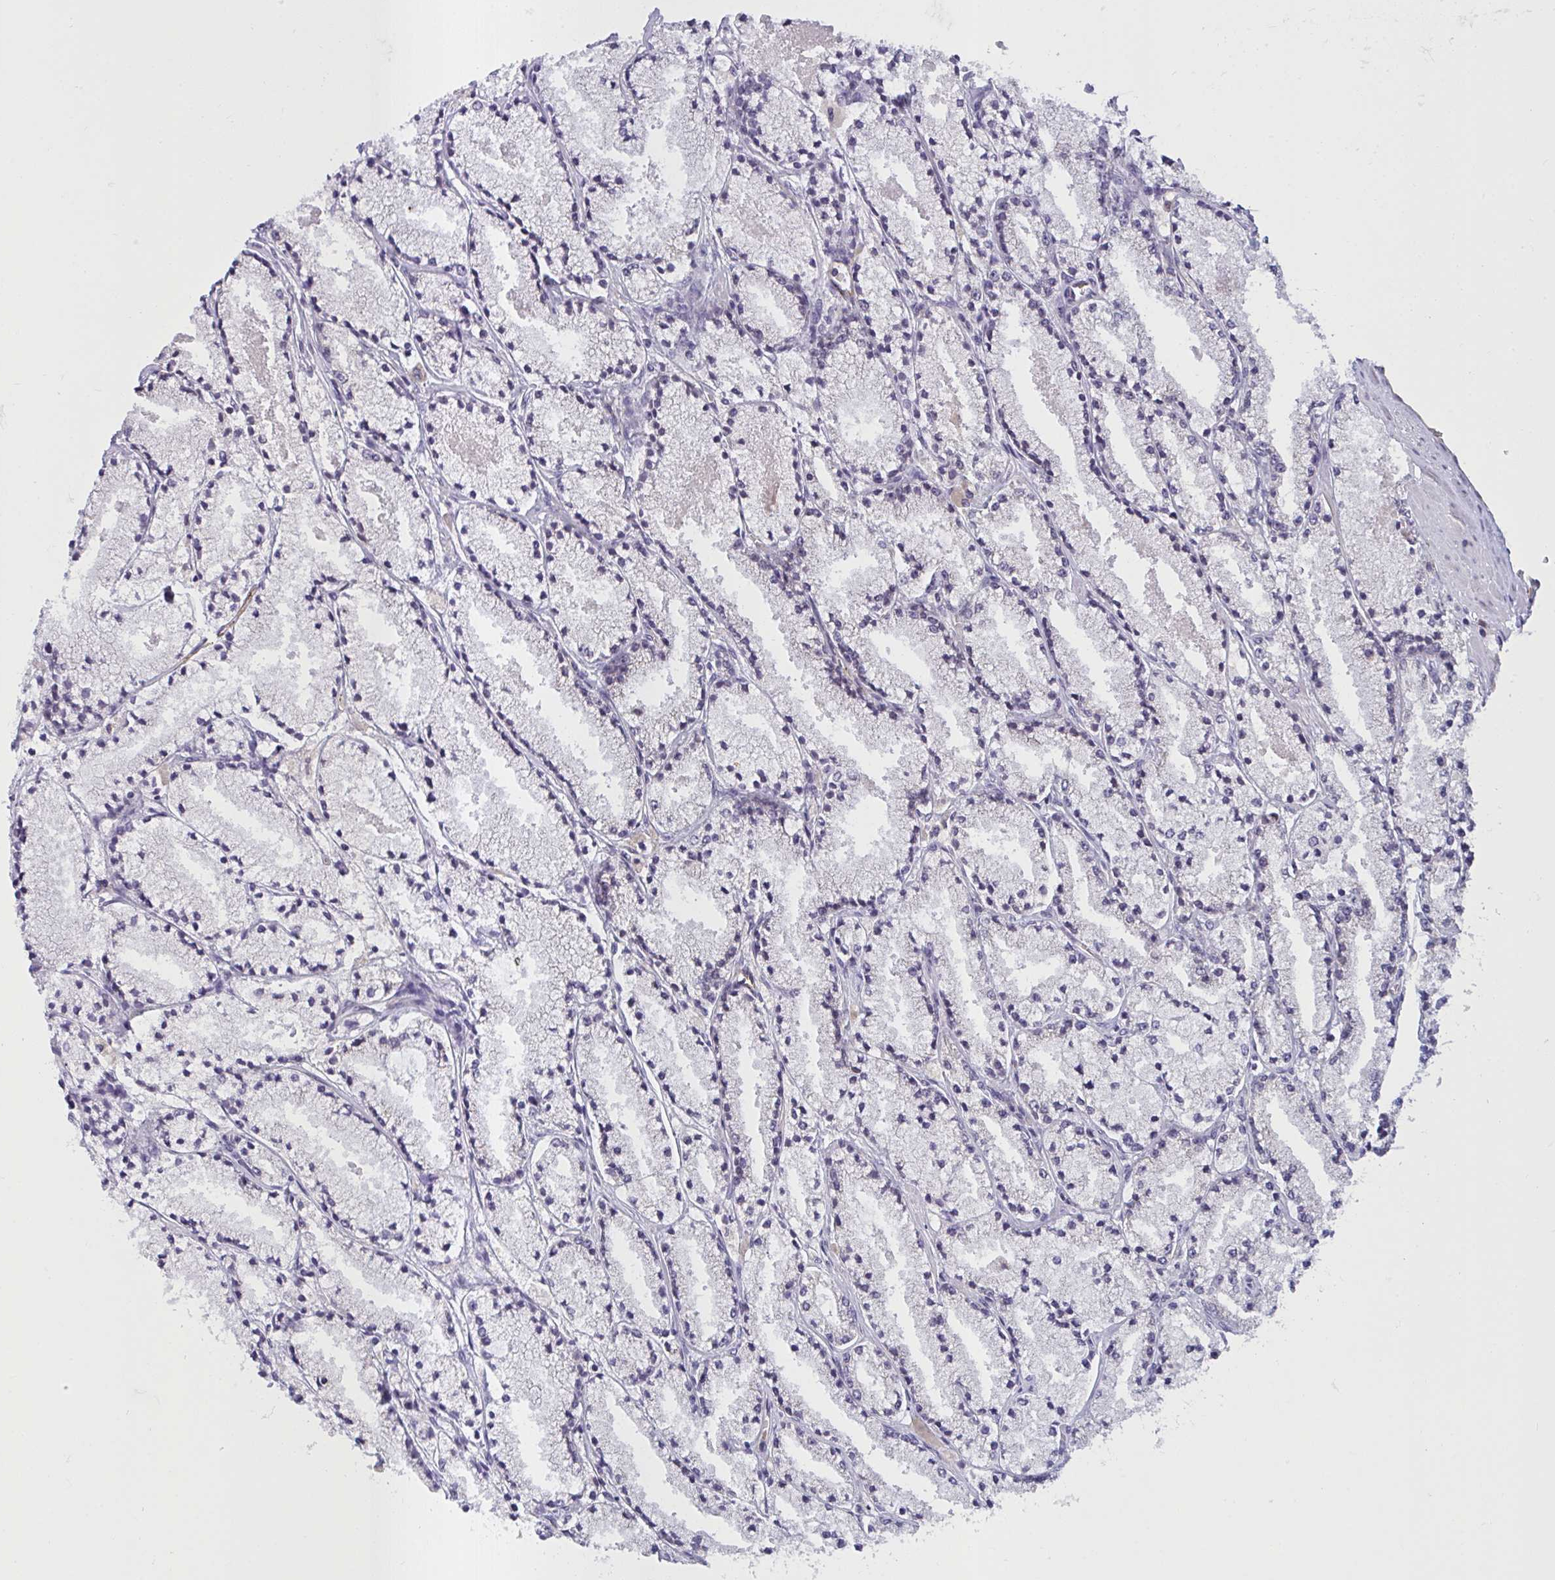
{"staining": {"intensity": "negative", "quantity": "none", "location": "none"}, "tissue": "prostate cancer", "cell_type": "Tumor cells", "image_type": "cancer", "snomed": [{"axis": "morphology", "description": "Adenocarcinoma, High grade"}, {"axis": "topography", "description": "Prostate"}], "caption": "This is a histopathology image of immunohistochemistry (IHC) staining of prostate cancer, which shows no staining in tumor cells.", "gene": "SEMA6B", "patient": {"sex": "male", "age": 63}}